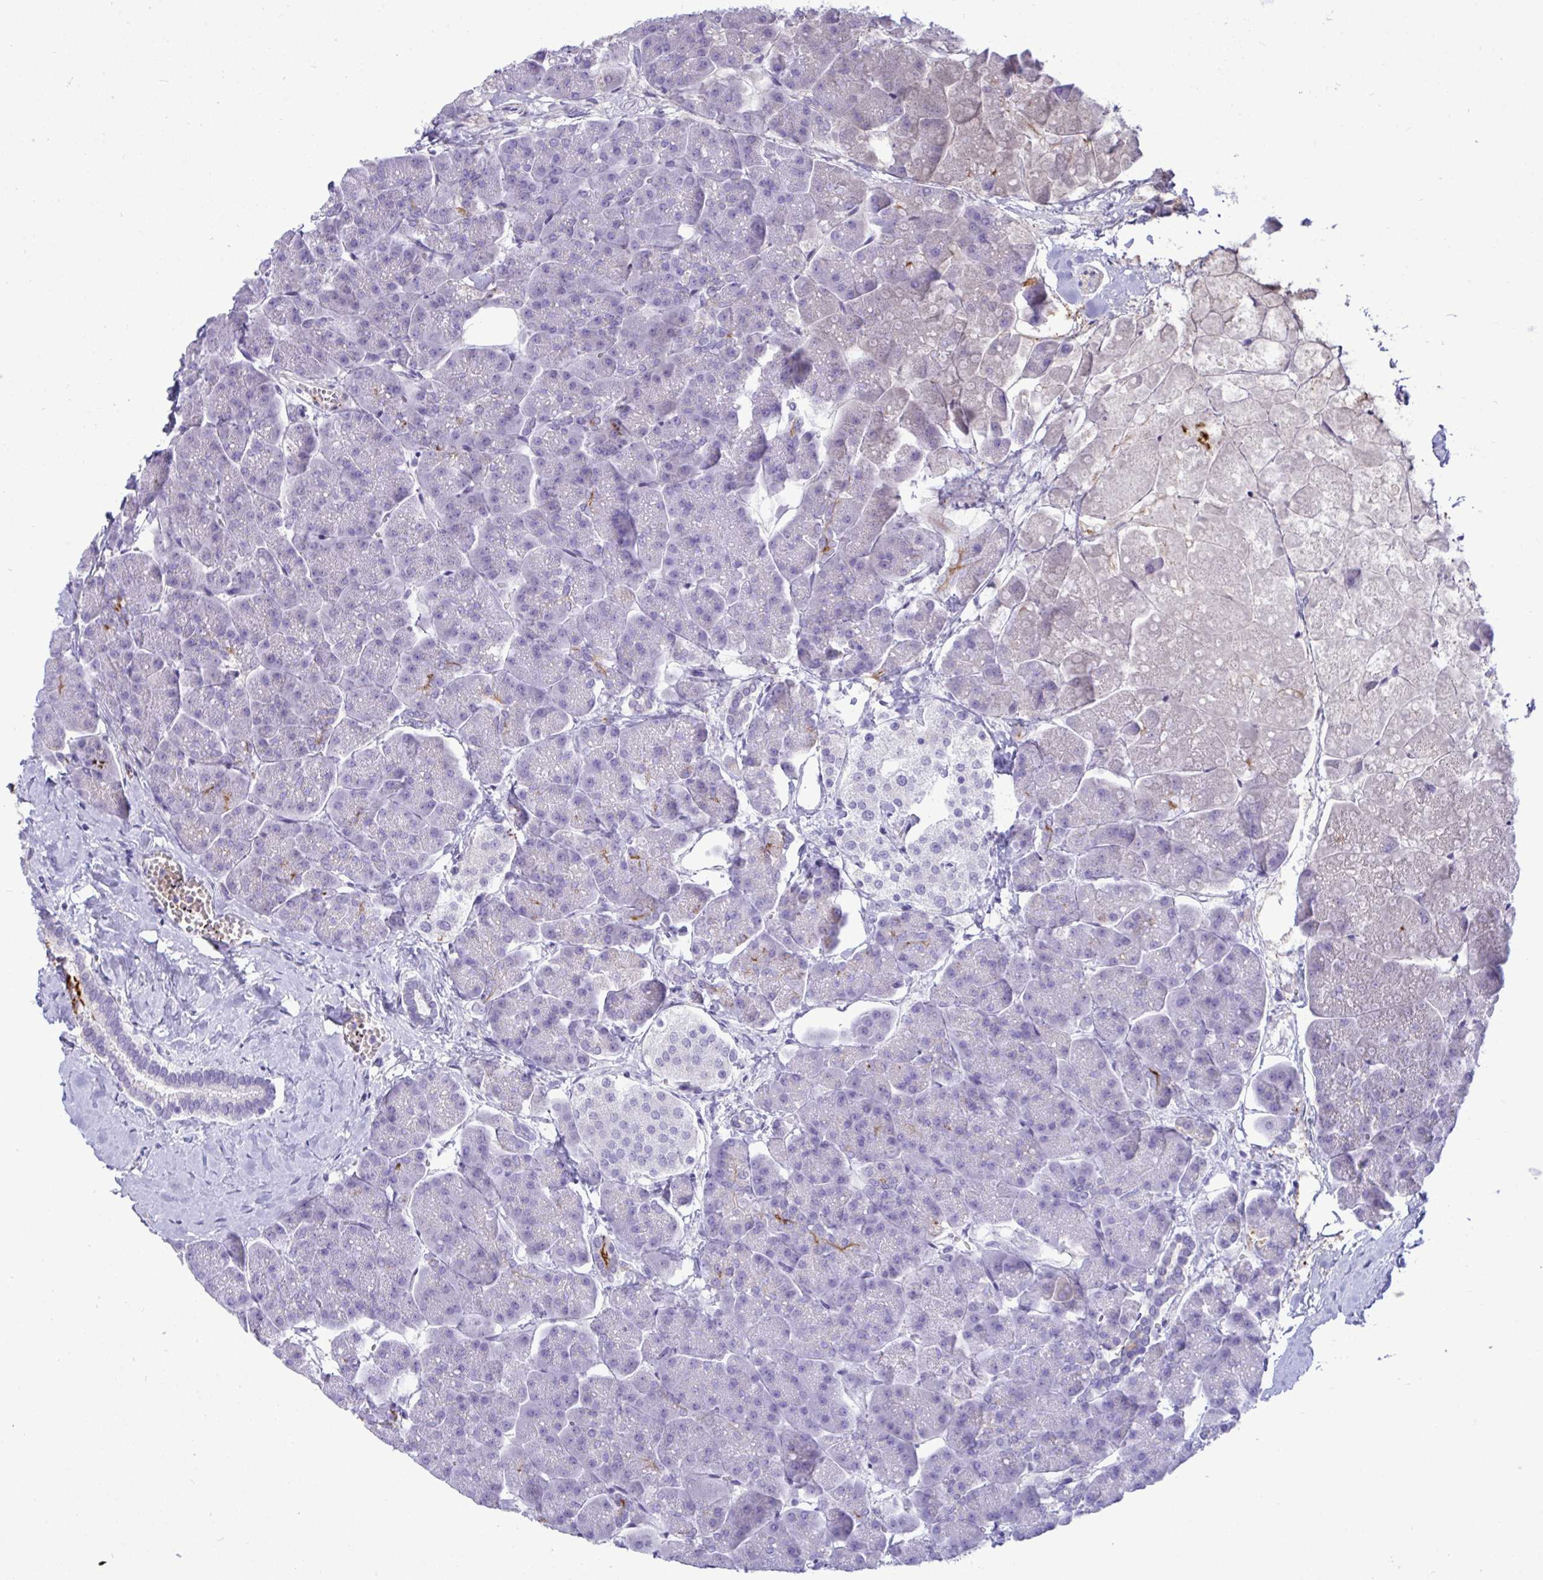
{"staining": {"intensity": "moderate", "quantity": "<25%", "location": "cytoplasmic/membranous"}, "tissue": "pancreas", "cell_type": "Exocrine glandular cells", "image_type": "normal", "snomed": [{"axis": "morphology", "description": "Normal tissue, NOS"}, {"axis": "topography", "description": "Pancreas"}, {"axis": "topography", "description": "Peripheral nerve tissue"}], "caption": "IHC (DAB (3,3'-diaminobenzidine)) staining of normal pancreas demonstrates moderate cytoplasmic/membranous protein staining in approximately <25% of exocrine glandular cells. Nuclei are stained in blue.", "gene": "F2", "patient": {"sex": "male", "age": 54}}